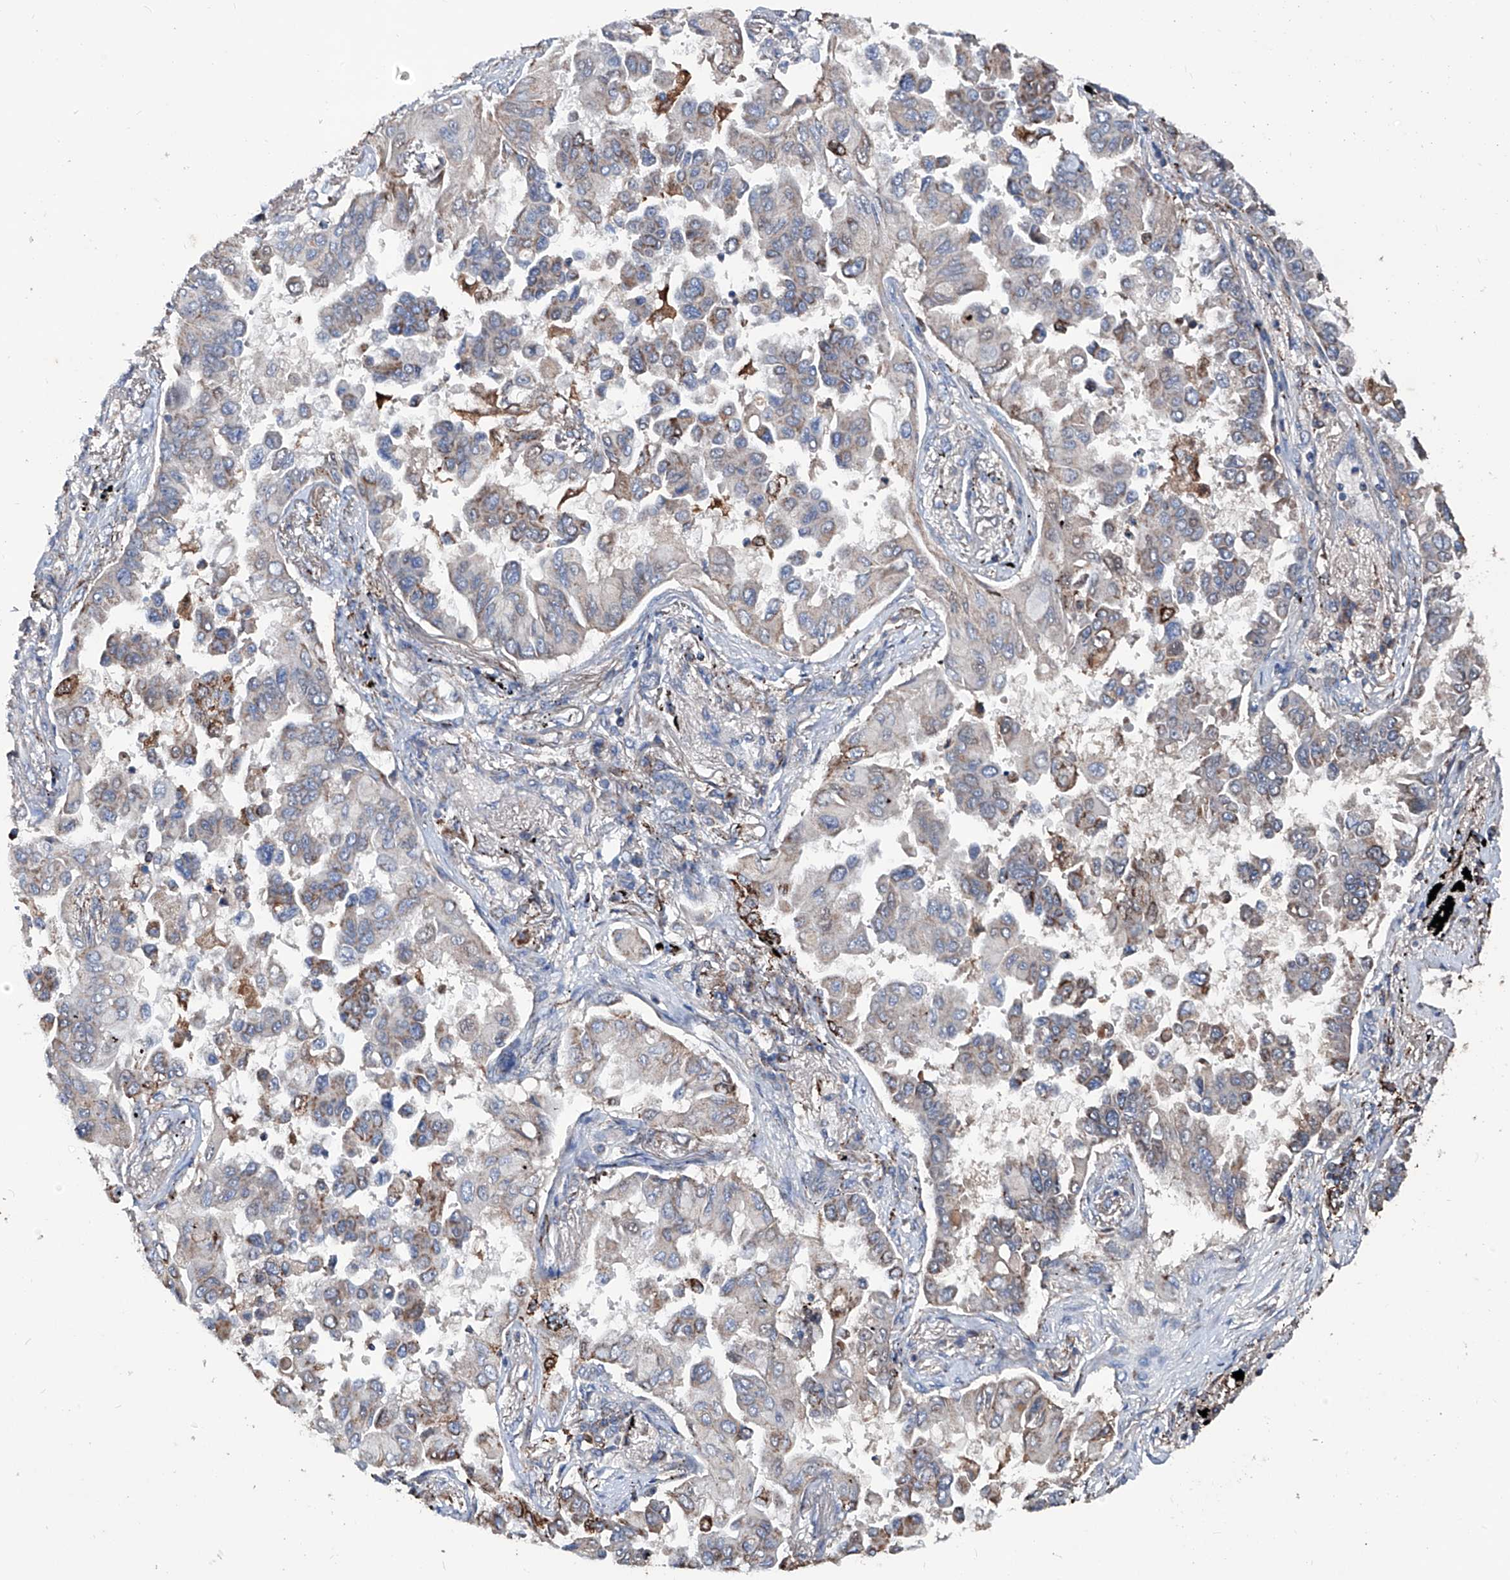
{"staining": {"intensity": "moderate", "quantity": "<25%", "location": "cytoplasmic/membranous"}, "tissue": "lung cancer", "cell_type": "Tumor cells", "image_type": "cancer", "snomed": [{"axis": "morphology", "description": "Adenocarcinoma, NOS"}, {"axis": "topography", "description": "Lung"}], "caption": "The image shows staining of adenocarcinoma (lung), revealing moderate cytoplasmic/membranous protein positivity (brown color) within tumor cells. (DAB IHC with brightfield microscopy, high magnification).", "gene": "NHS", "patient": {"sex": "female", "age": 67}}